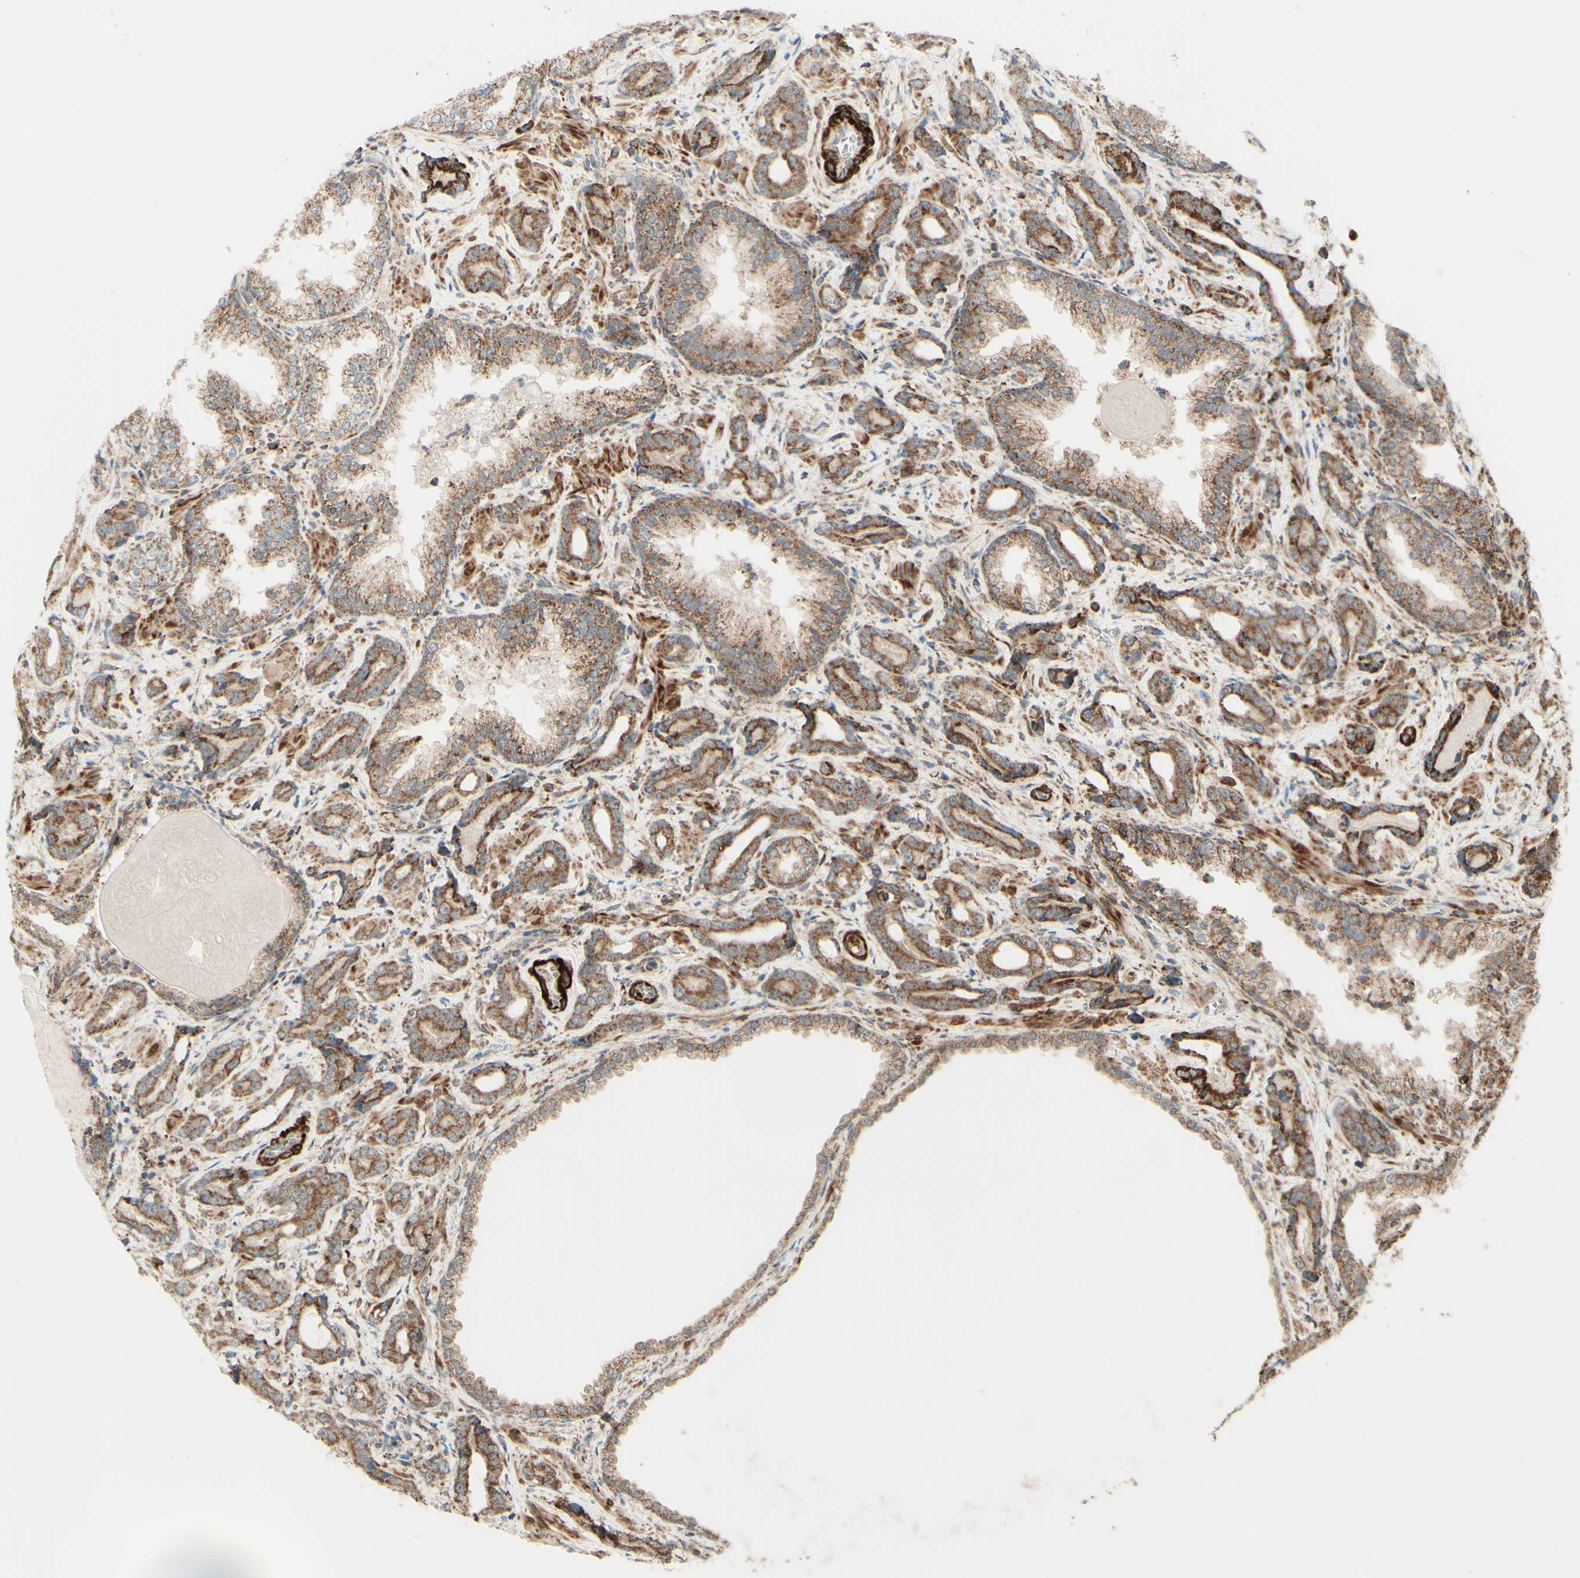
{"staining": {"intensity": "moderate", "quantity": ">75%", "location": "cytoplasmic/membranous"}, "tissue": "prostate cancer", "cell_type": "Tumor cells", "image_type": "cancer", "snomed": [{"axis": "morphology", "description": "Adenocarcinoma, Low grade"}, {"axis": "topography", "description": "Prostate"}], "caption": "Immunohistochemical staining of human prostate cancer (adenocarcinoma (low-grade)) reveals medium levels of moderate cytoplasmic/membranous positivity in approximately >75% of tumor cells.", "gene": "DHRS3", "patient": {"sex": "male", "age": 60}}